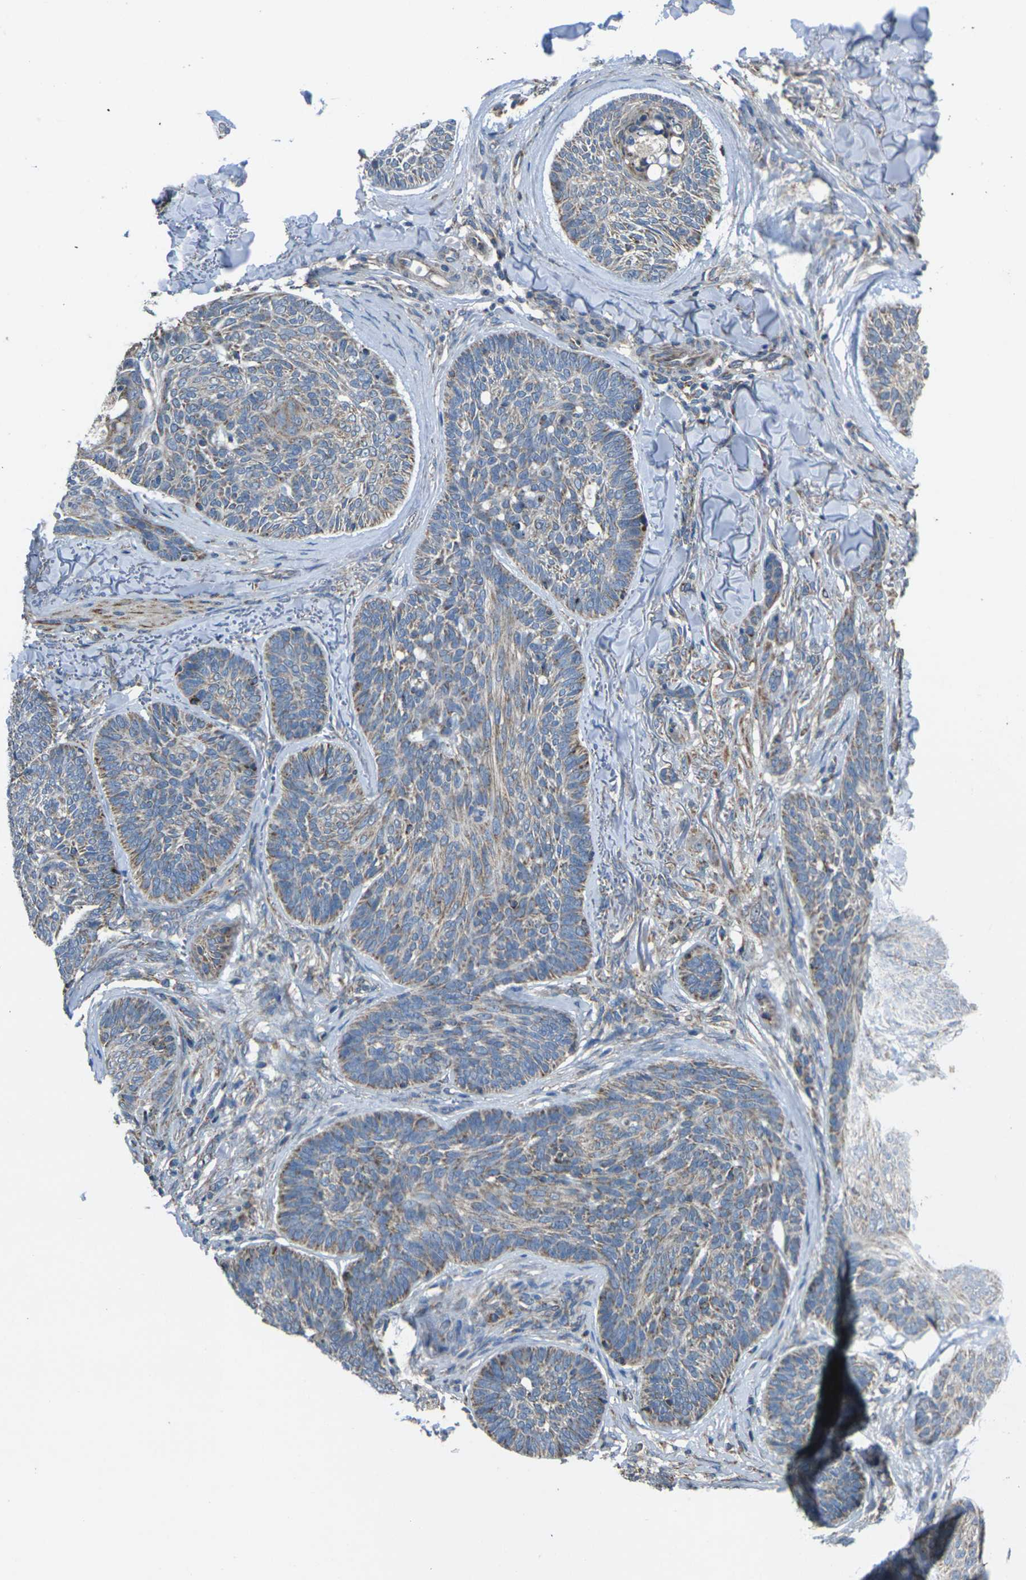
{"staining": {"intensity": "weak", "quantity": ">75%", "location": "cytoplasmic/membranous"}, "tissue": "skin cancer", "cell_type": "Tumor cells", "image_type": "cancer", "snomed": [{"axis": "morphology", "description": "Basal cell carcinoma"}, {"axis": "topography", "description": "Skin"}], "caption": "Brown immunohistochemical staining in human skin cancer (basal cell carcinoma) exhibits weak cytoplasmic/membranous expression in approximately >75% of tumor cells. (DAB (3,3'-diaminobenzidine) = brown stain, brightfield microscopy at high magnification).", "gene": "TMEM120B", "patient": {"sex": "male", "age": 43}}